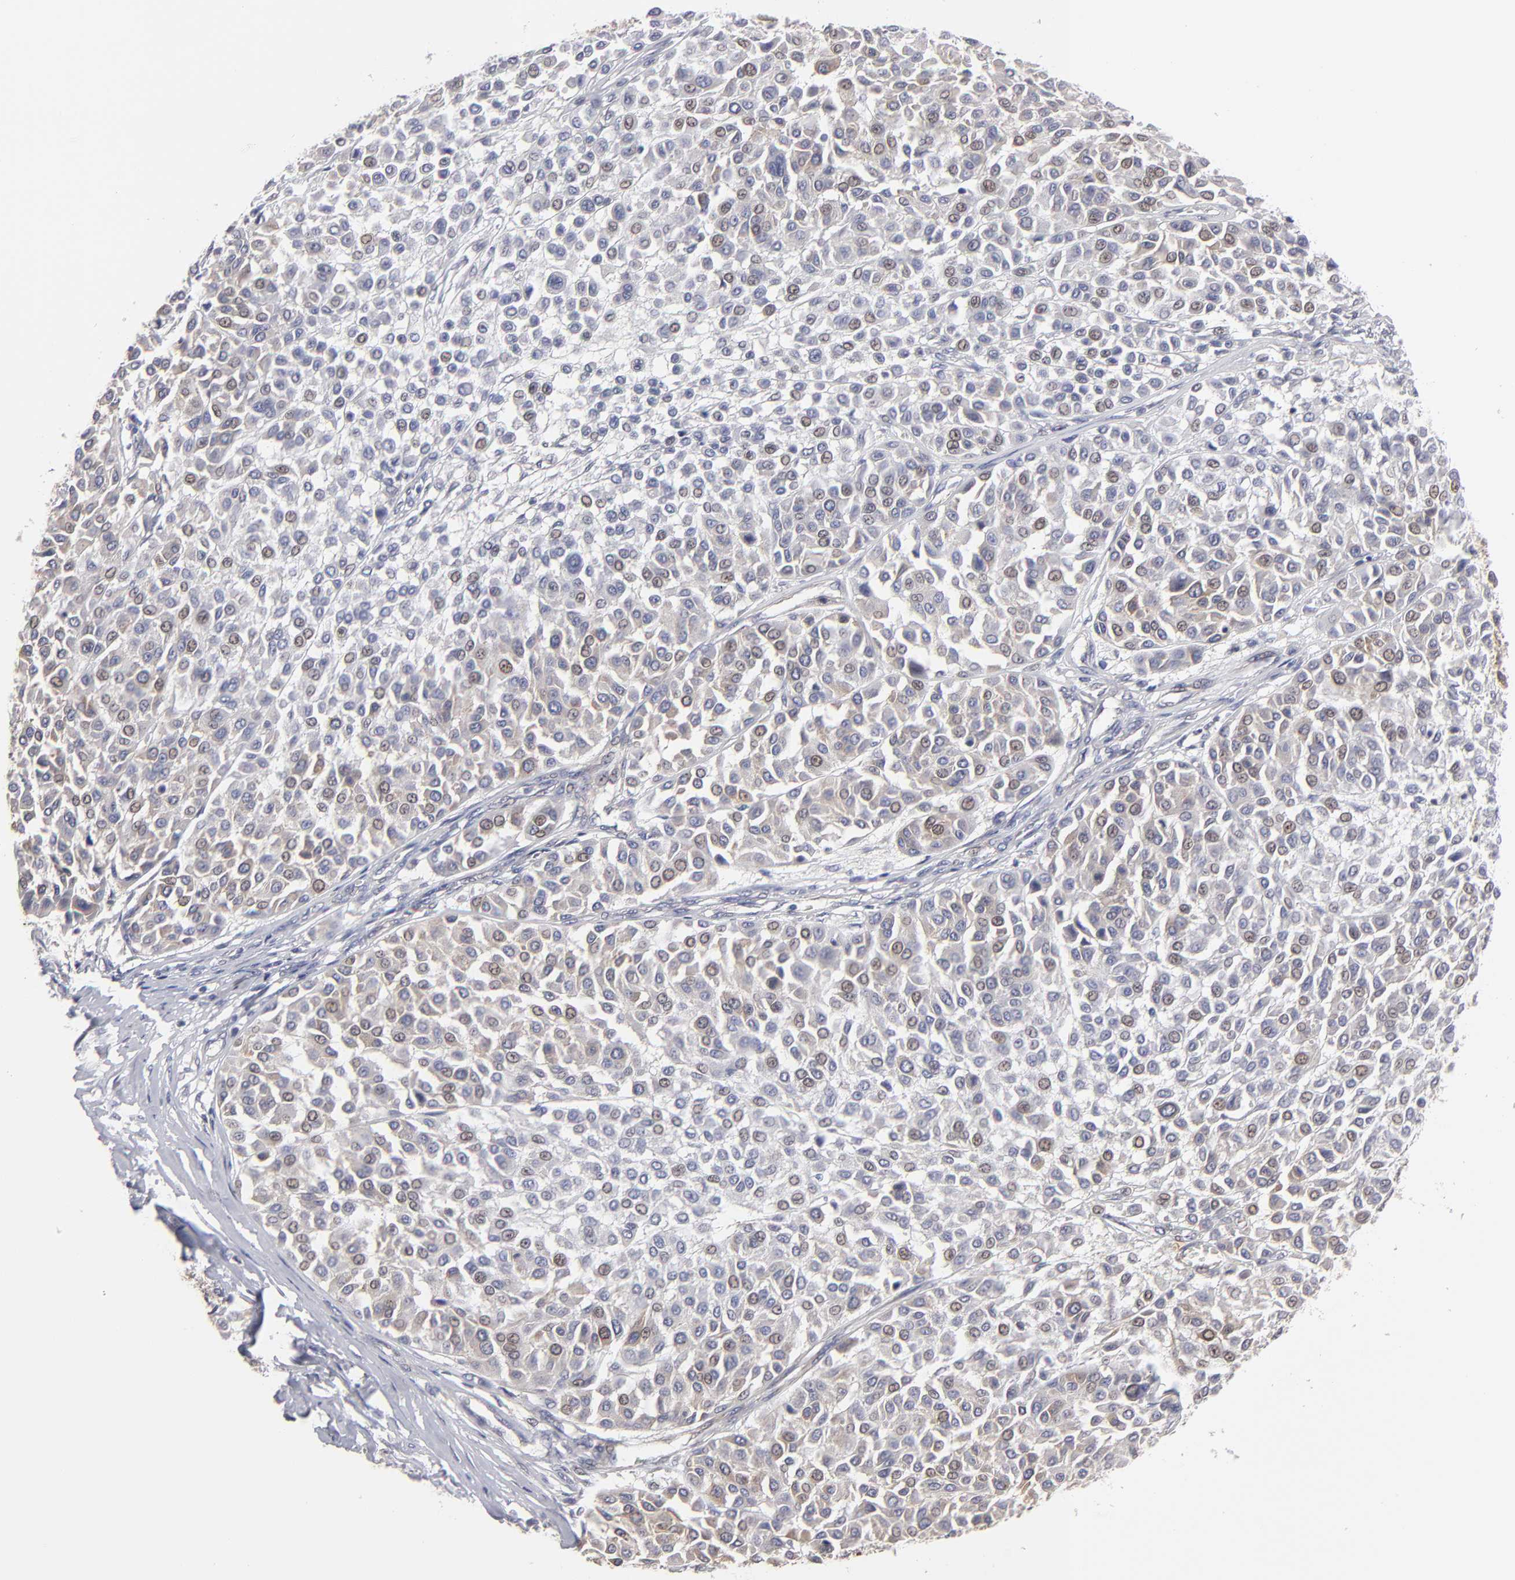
{"staining": {"intensity": "moderate", "quantity": "25%-75%", "location": "cytoplasmic/membranous,nuclear"}, "tissue": "melanoma", "cell_type": "Tumor cells", "image_type": "cancer", "snomed": [{"axis": "morphology", "description": "Malignant melanoma, Metastatic site"}, {"axis": "topography", "description": "Soft tissue"}], "caption": "Immunohistochemistry (IHC) micrograph of melanoma stained for a protein (brown), which shows medium levels of moderate cytoplasmic/membranous and nuclear positivity in about 25%-75% of tumor cells.", "gene": "CEP97", "patient": {"sex": "male", "age": 41}}